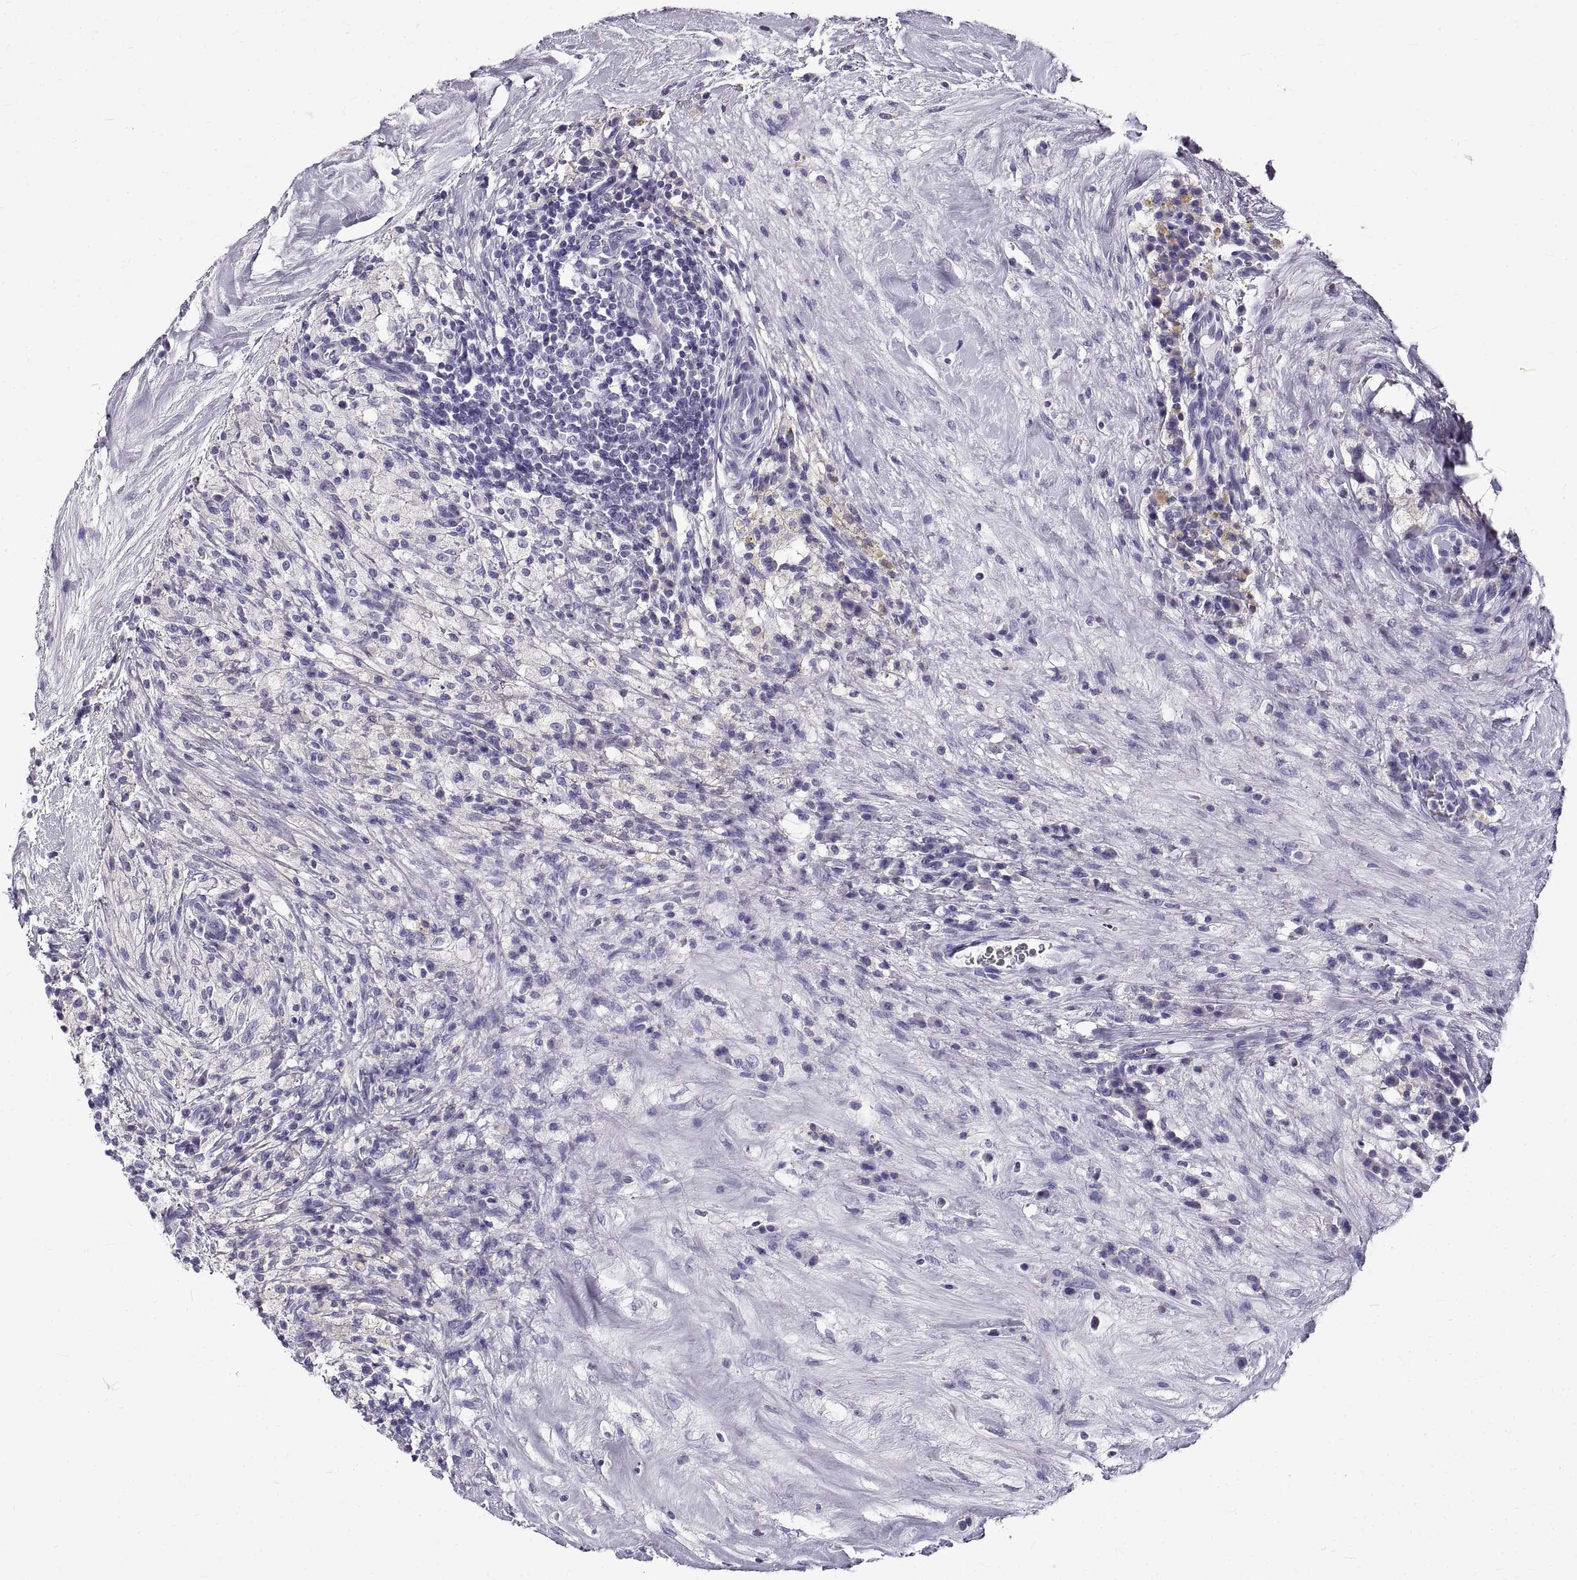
{"staining": {"intensity": "negative", "quantity": "none", "location": "none"}, "tissue": "testis cancer", "cell_type": "Tumor cells", "image_type": "cancer", "snomed": [{"axis": "morphology", "description": "Necrosis, NOS"}, {"axis": "morphology", "description": "Carcinoma, Embryonal, NOS"}, {"axis": "topography", "description": "Testis"}], "caption": "Tumor cells show no significant staining in testis embryonal carcinoma.", "gene": "GNG12", "patient": {"sex": "male", "age": 19}}